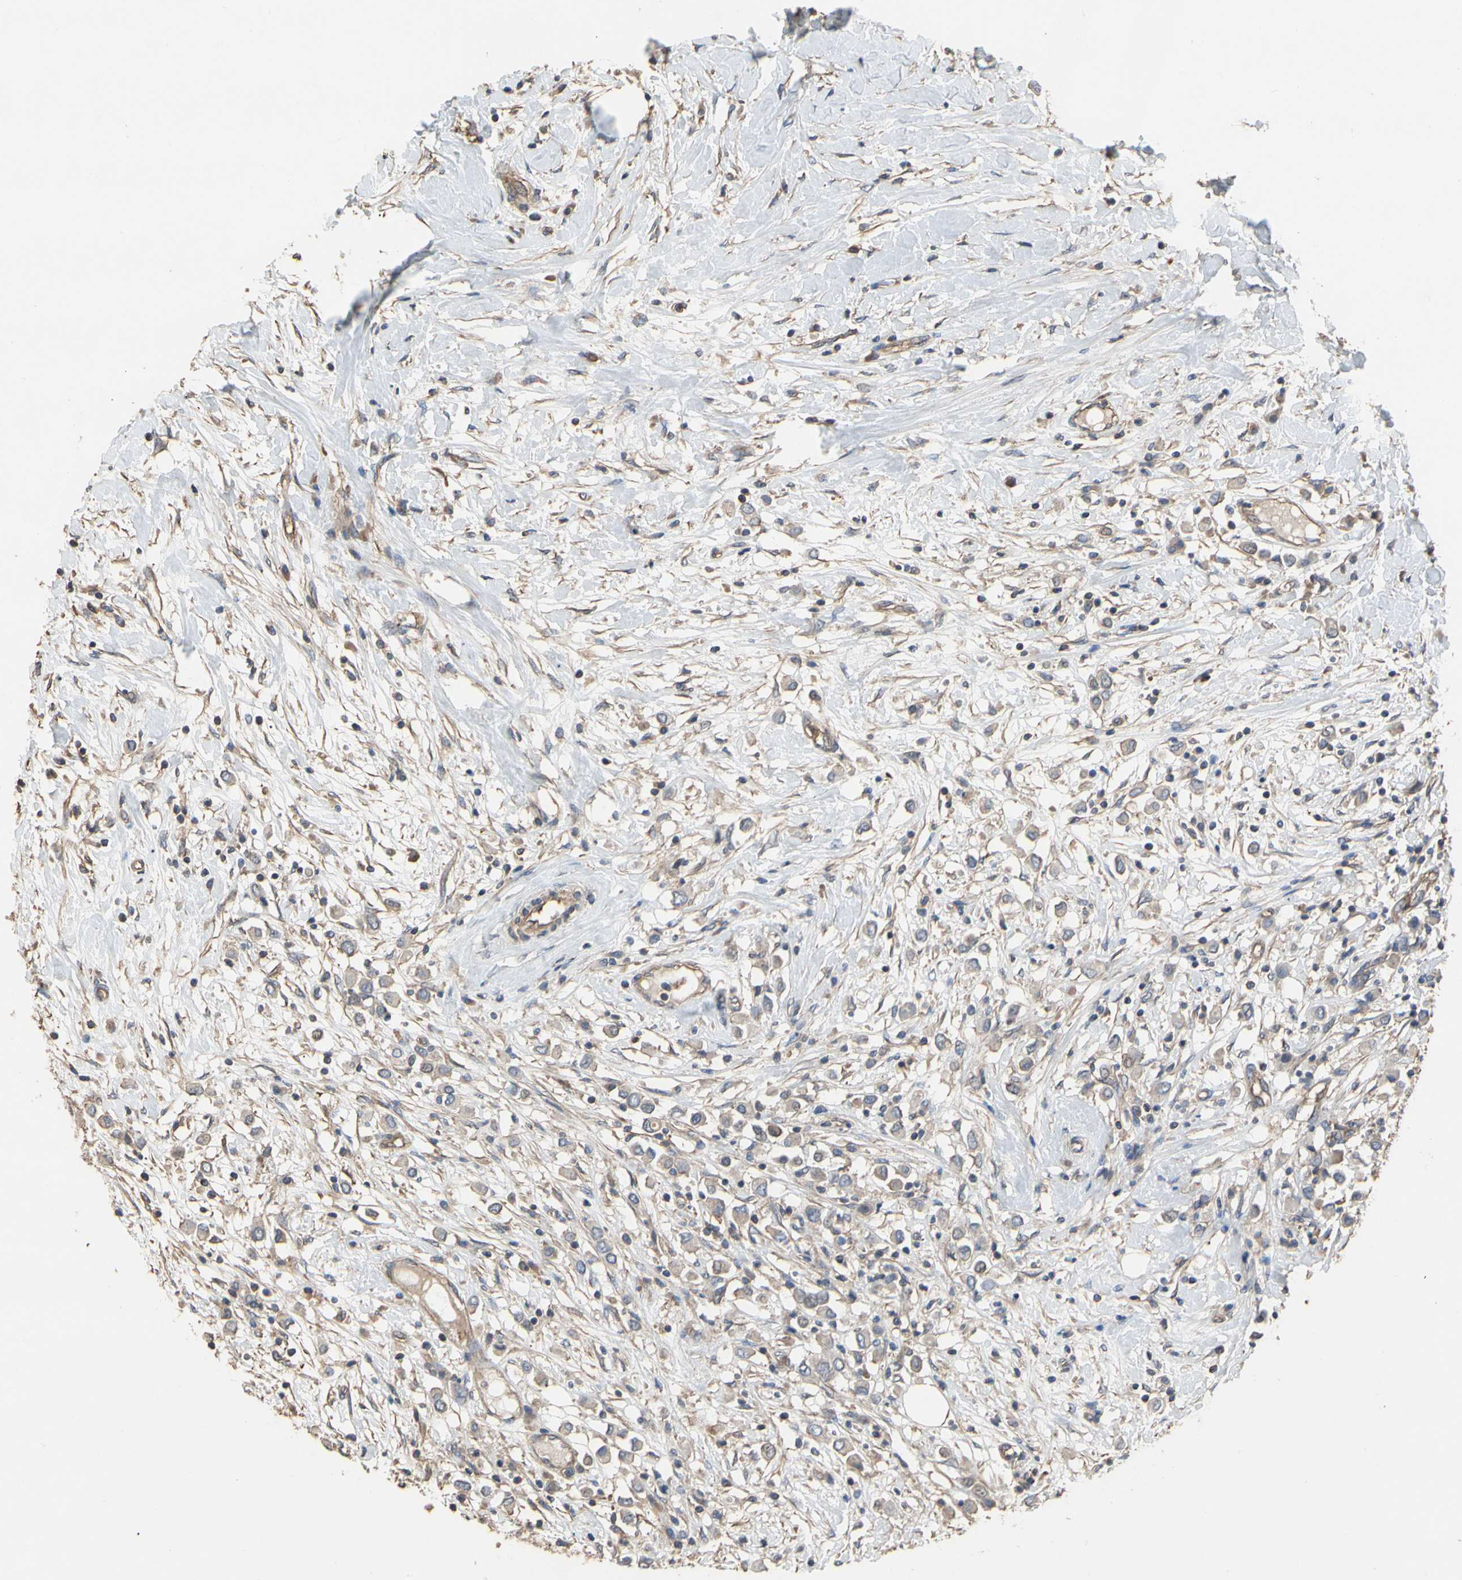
{"staining": {"intensity": "weak", "quantity": "<25%", "location": "cytoplasmic/membranous"}, "tissue": "breast cancer", "cell_type": "Tumor cells", "image_type": "cancer", "snomed": [{"axis": "morphology", "description": "Duct carcinoma"}, {"axis": "topography", "description": "Breast"}], "caption": "An immunohistochemistry image of breast infiltrating ductal carcinoma is shown. There is no staining in tumor cells of breast infiltrating ductal carcinoma. The staining is performed using DAB (3,3'-diaminobenzidine) brown chromogen with nuclei counter-stained in using hematoxylin.", "gene": "PDZK1", "patient": {"sex": "female", "age": 61}}